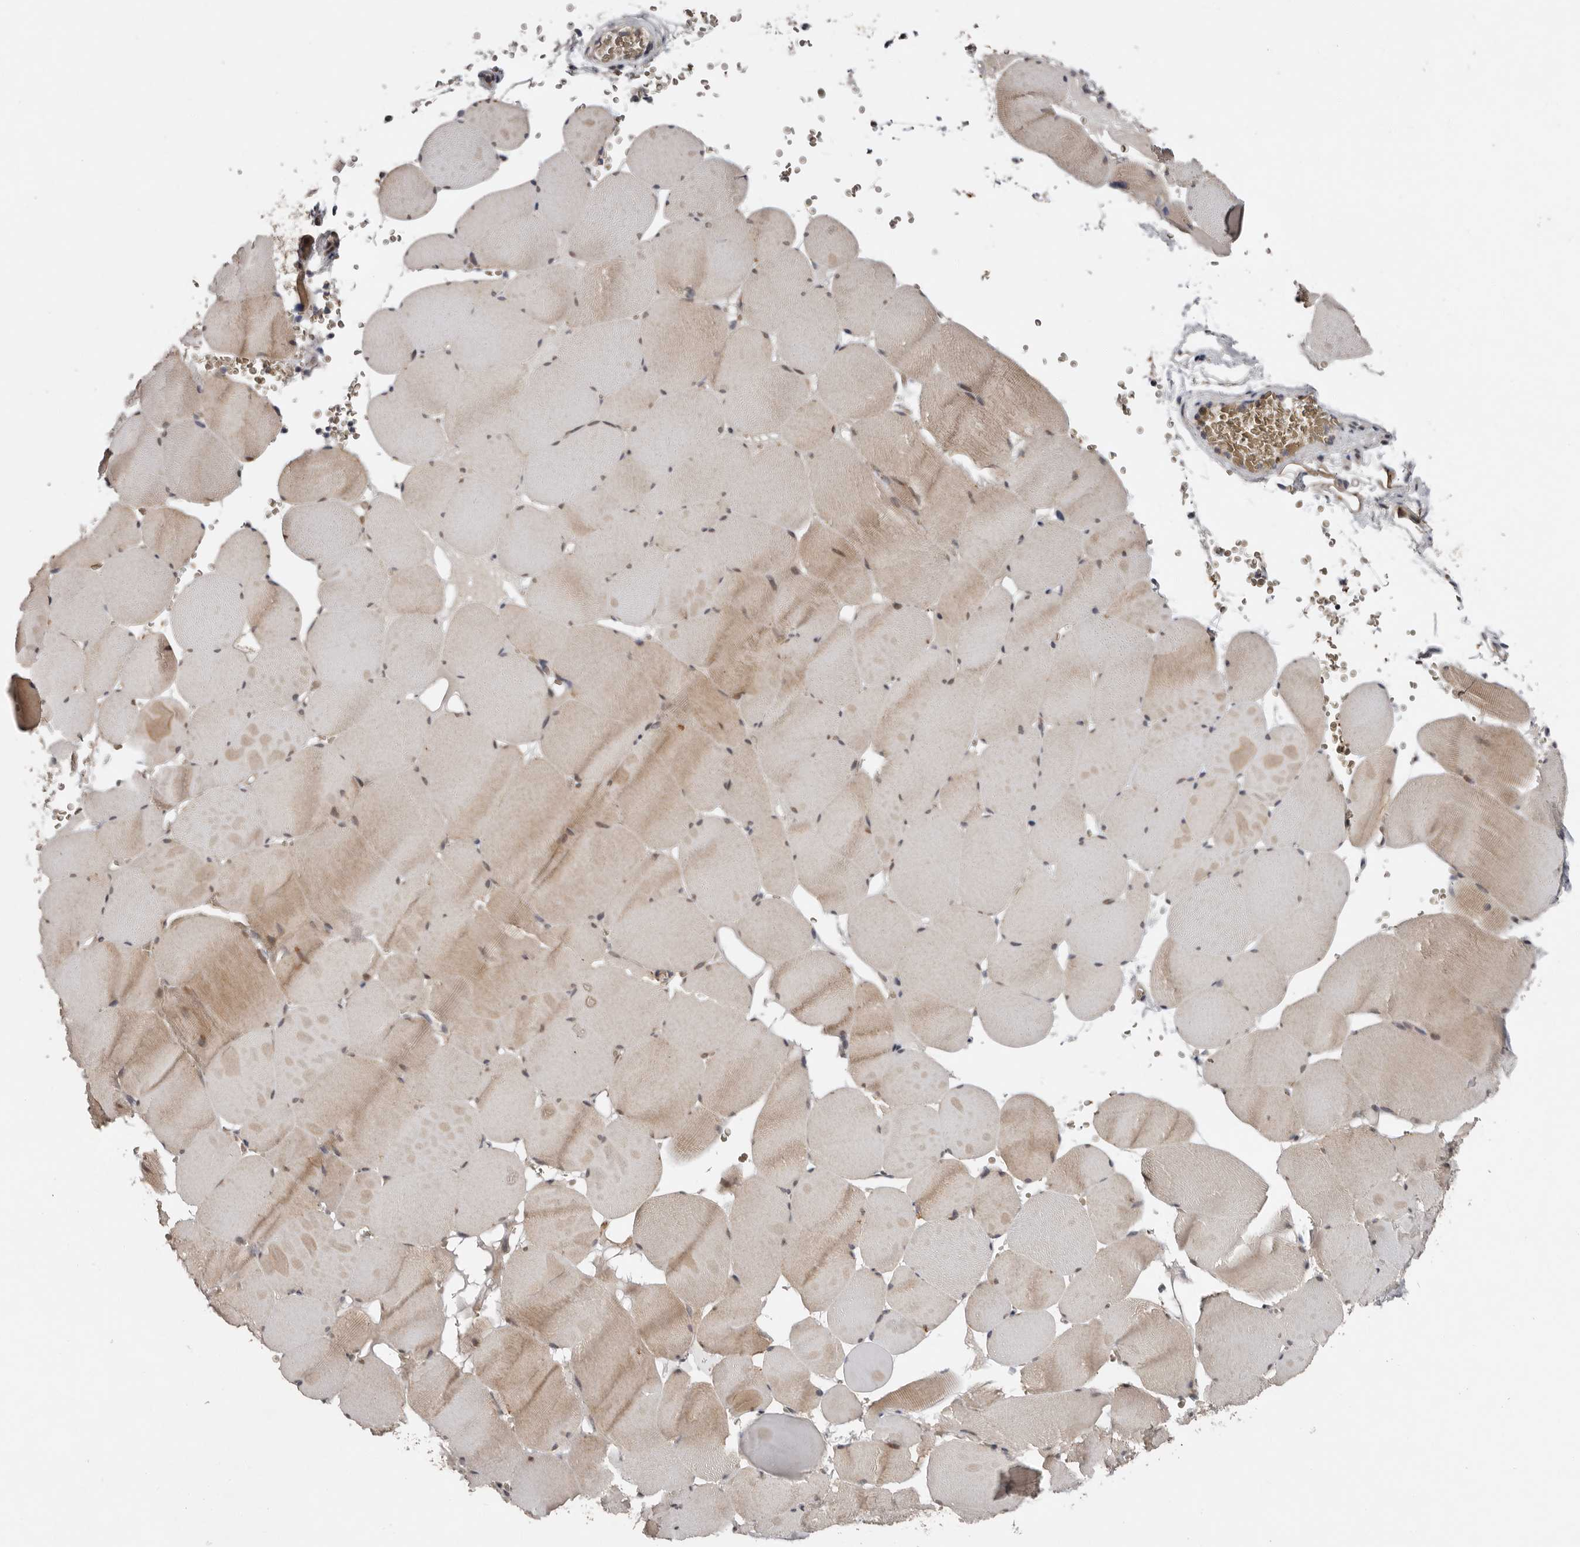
{"staining": {"intensity": "weak", "quantity": "25%-75%", "location": "cytoplasmic/membranous,nuclear"}, "tissue": "skeletal muscle", "cell_type": "Myocytes", "image_type": "normal", "snomed": [{"axis": "morphology", "description": "Normal tissue, NOS"}, {"axis": "topography", "description": "Skeletal muscle"}], "caption": "Immunohistochemical staining of benign skeletal muscle displays weak cytoplasmic/membranous,nuclear protein positivity in about 25%-75% of myocytes. The protein is stained brown, and the nuclei are stained in blue (DAB IHC with brightfield microscopy, high magnification).", "gene": "CHML", "patient": {"sex": "male", "age": 62}}